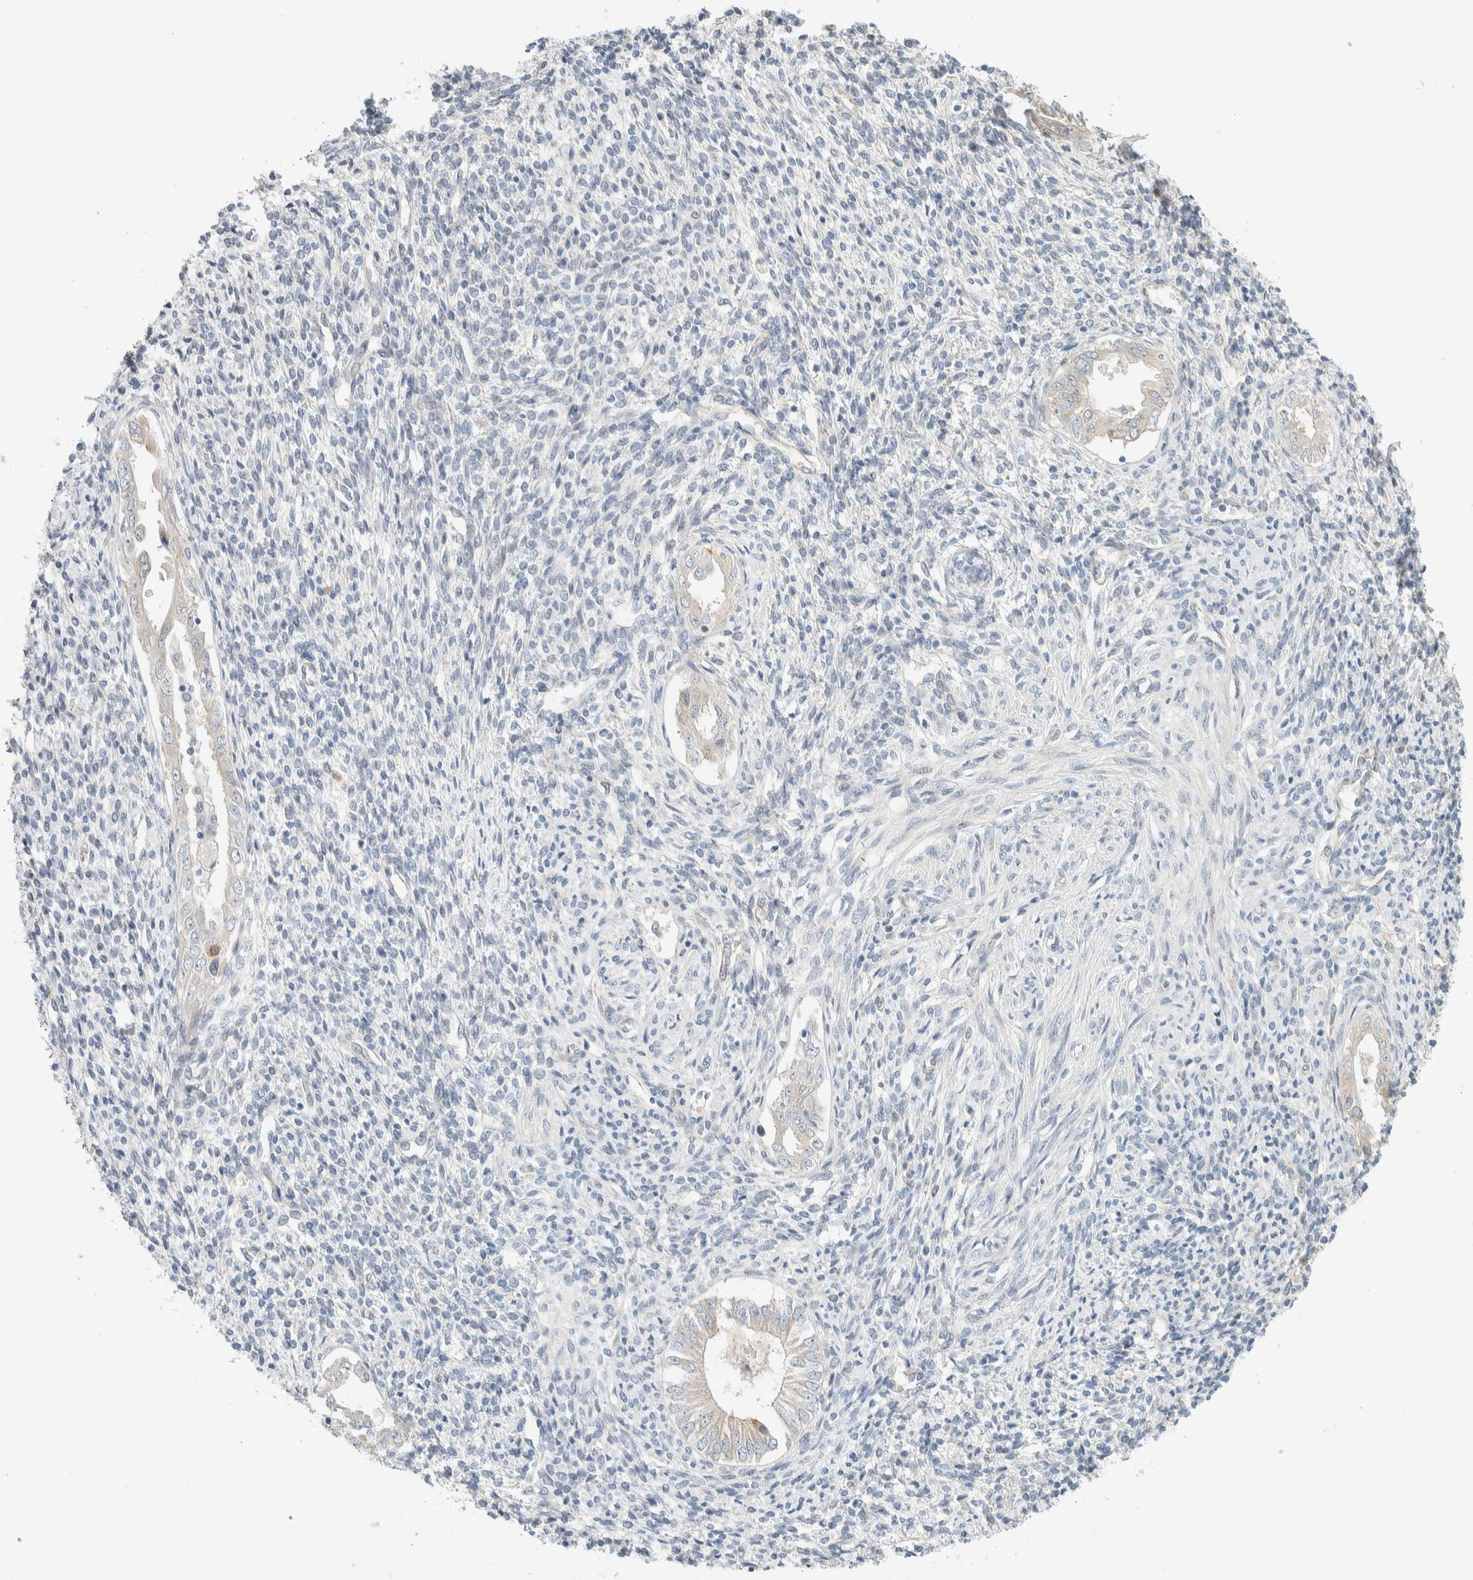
{"staining": {"intensity": "weak", "quantity": "<25%", "location": "cytoplasmic/membranous"}, "tissue": "endometrium", "cell_type": "Cells in endometrial stroma", "image_type": "normal", "snomed": [{"axis": "morphology", "description": "Normal tissue, NOS"}, {"axis": "topography", "description": "Endometrium"}], "caption": "Image shows no significant protein positivity in cells in endometrial stroma of normal endometrium.", "gene": "TMEM184B", "patient": {"sex": "female", "age": 66}}